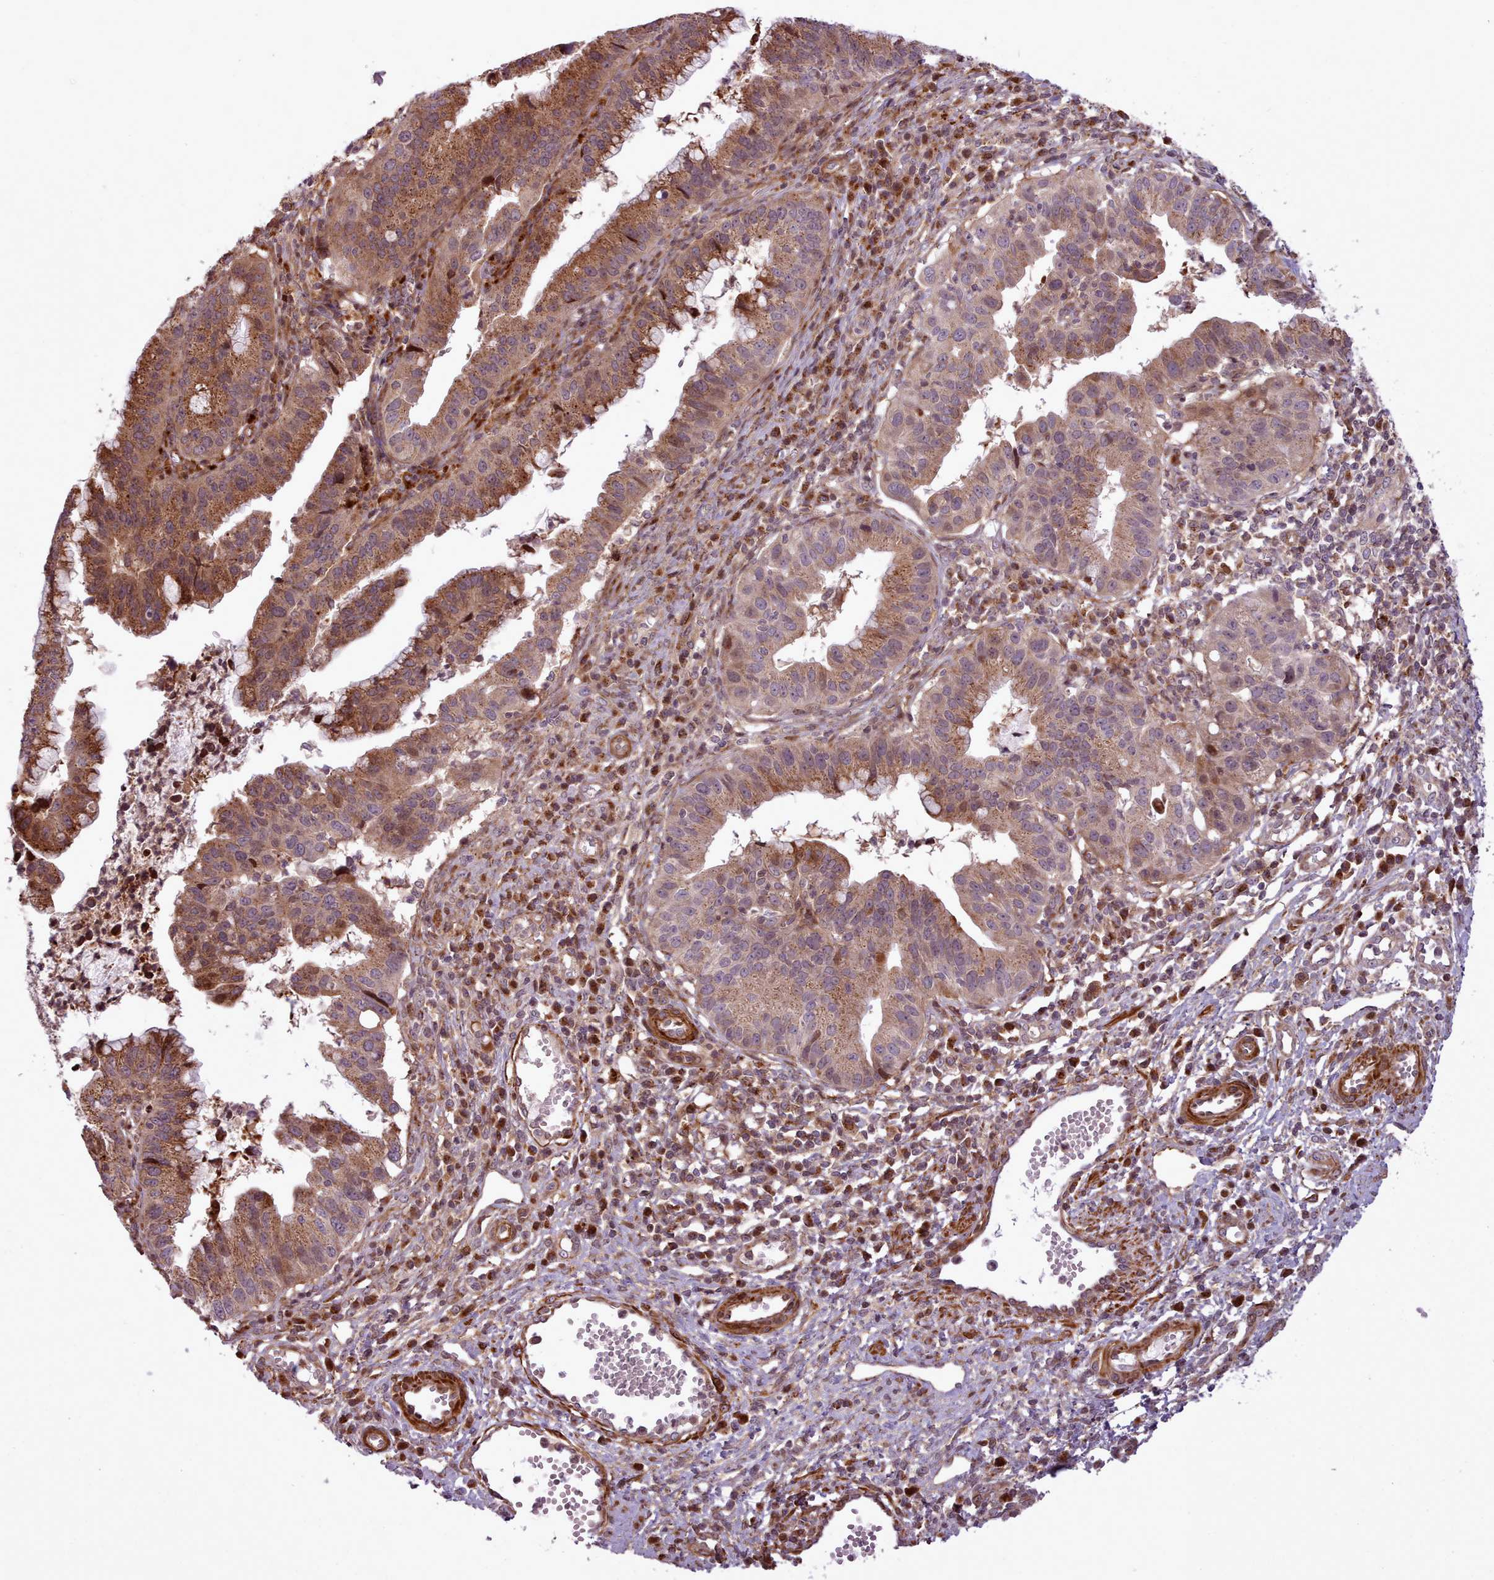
{"staining": {"intensity": "strong", "quantity": ">75%", "location": "cytoplasmic/membranous,nuclear"}, "tissue": "cervical cancer", "cell_type": "Tumor cells", "image_type": "cancer", "snomed": [{"axis": "morphology", "description": "Adenocarcinoma, NOS"}, {"axis": "topography", "description": "Cervix"}], "caption": "An image of human cervical adenocarcinoma stained for a protein exhibits strong cytoplasmic/membranous and nuclear brown staining in tumor cells. The staining was performed using DAB (3,3'-diaminobenzidine) to visualize the protein expression in brown, while the nuclei were stained in blue with hematoxylin (Magnification: 20x).", "gene": "NLRP7", "patient": {"sex": "female", "age": 34}}